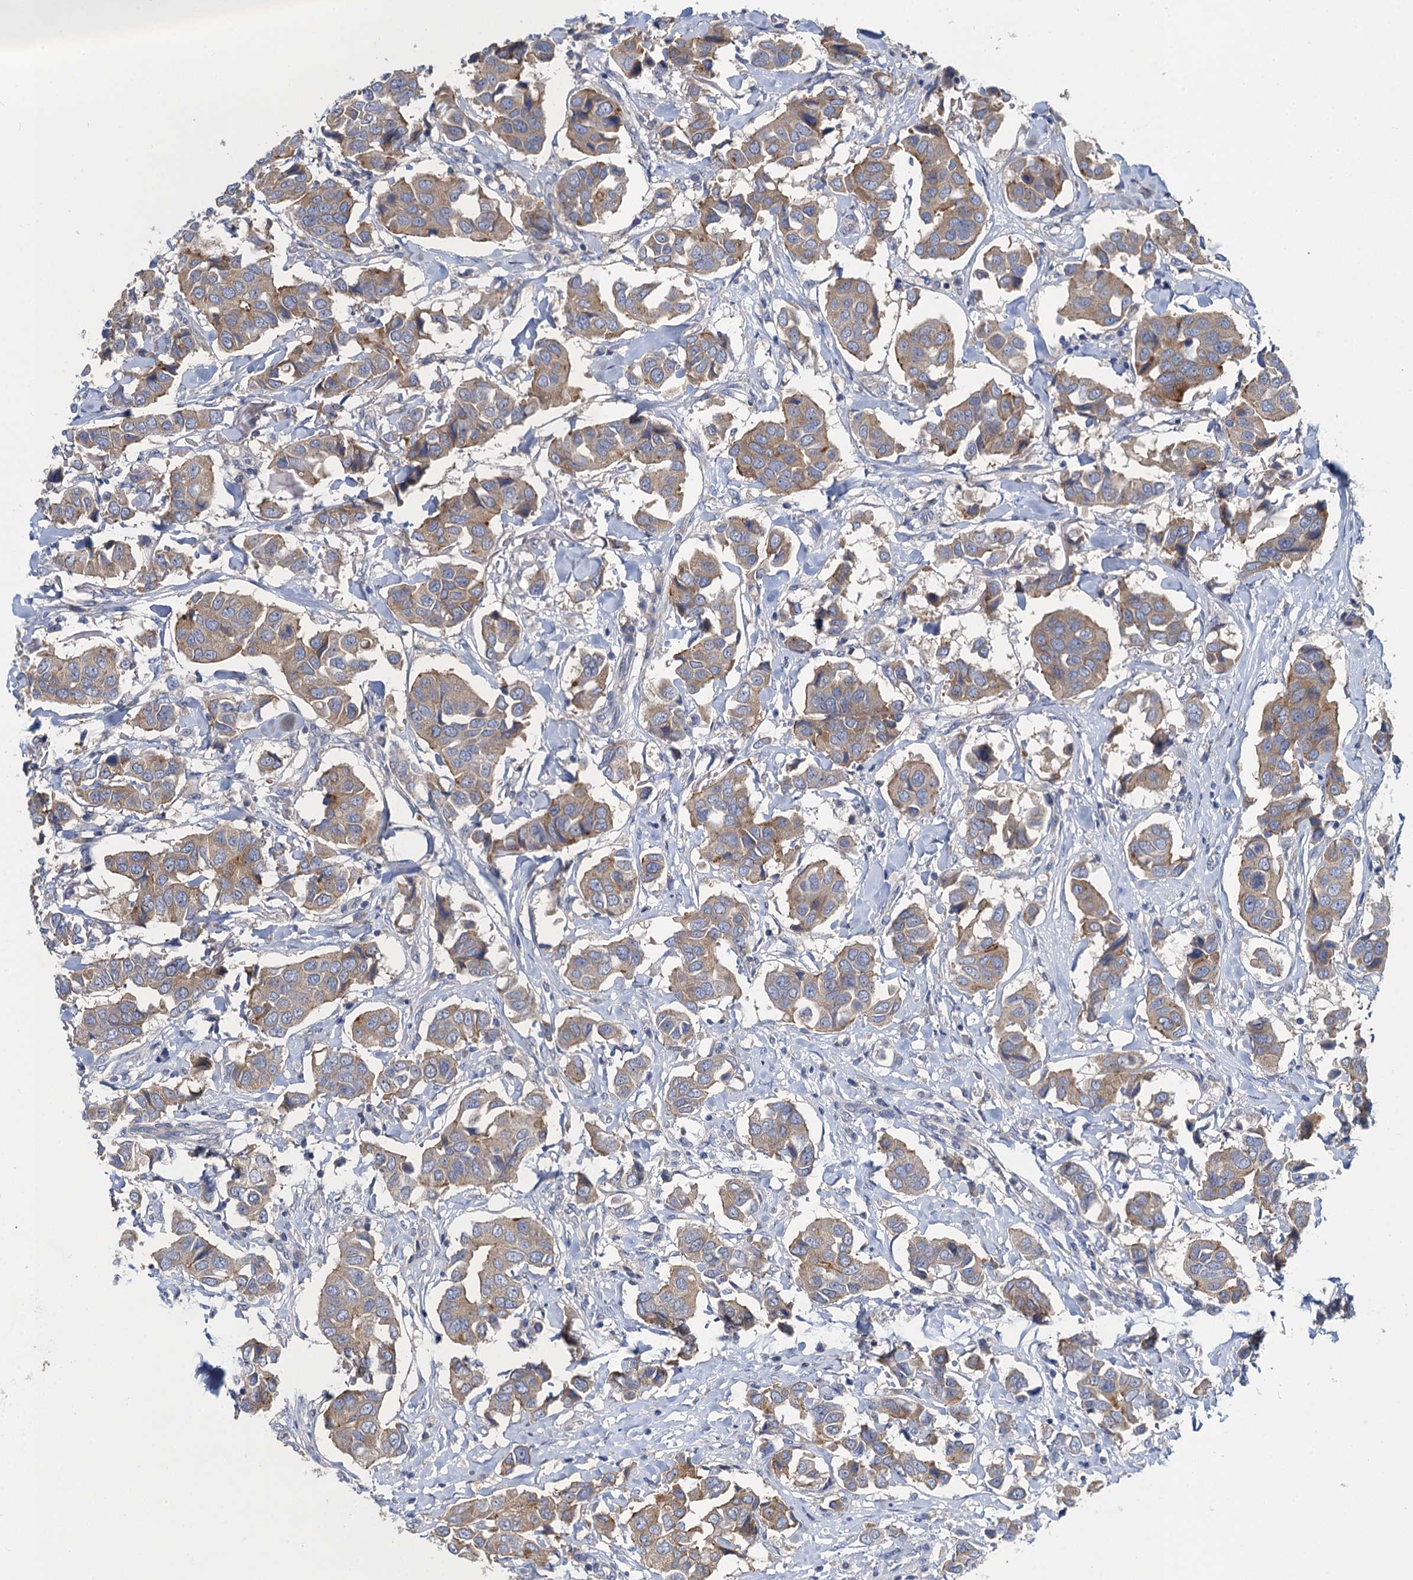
{"staining": {"intensity": "weak", "quantity": ">75%", "location": "cytoplasmic/membranous"}, "tissue": "breast cancer", "cell_type": "Tumor cells", "image_type": "cancer", "snomed": [{"axis": "morphology", "description": "Duct carcinoma"}, {"axis": "topography", "description": "Breast"}], "caption": "Breast cancer stained with DAB immunohistochemistry (IHC) shows low levels of weak cytoplasmic/membranous expression in approximately >75% of tumor cells.", "gene": "SNAP29", "patient": {"sex": "female", "age": 80}}